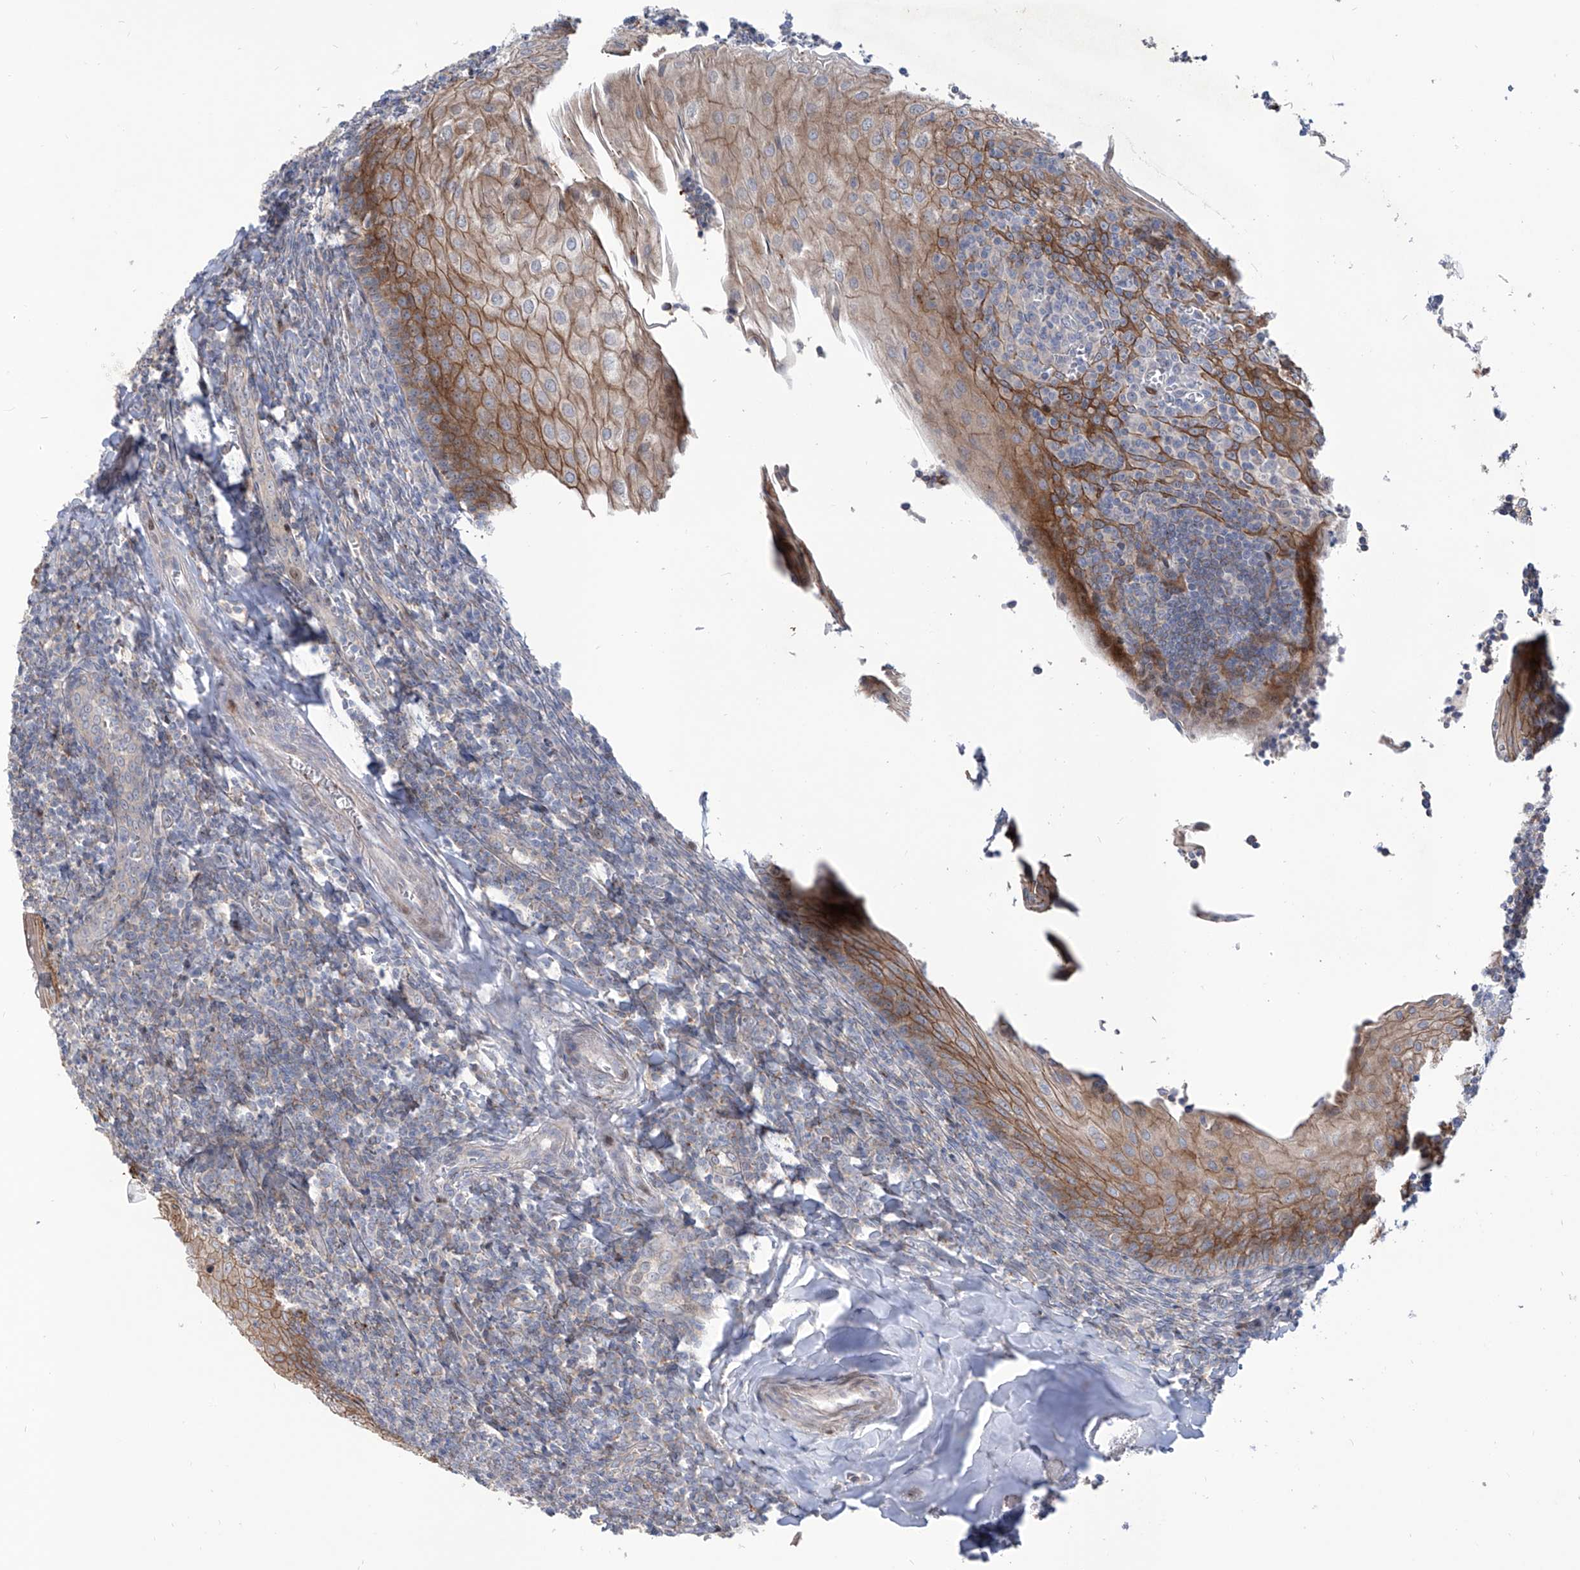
{"staining": {"intensity": "negative", "quantity": "none", "location": "none"}, "tissue": "tonsil", "cell_type": "Germinal center cells", "image_type": "normal", "snomed": [{"axis": "morphology", "description": "Normal tissue, NOS"}, {"axis": "topography", "description": "Tonsil"}], "caption": "Immunohistochemical staining of unremarkable human tonsil displays no significant positivity in germinal center cells.", "gene": "LRRC1", "patient": {"sex": "male", "age": 27}}